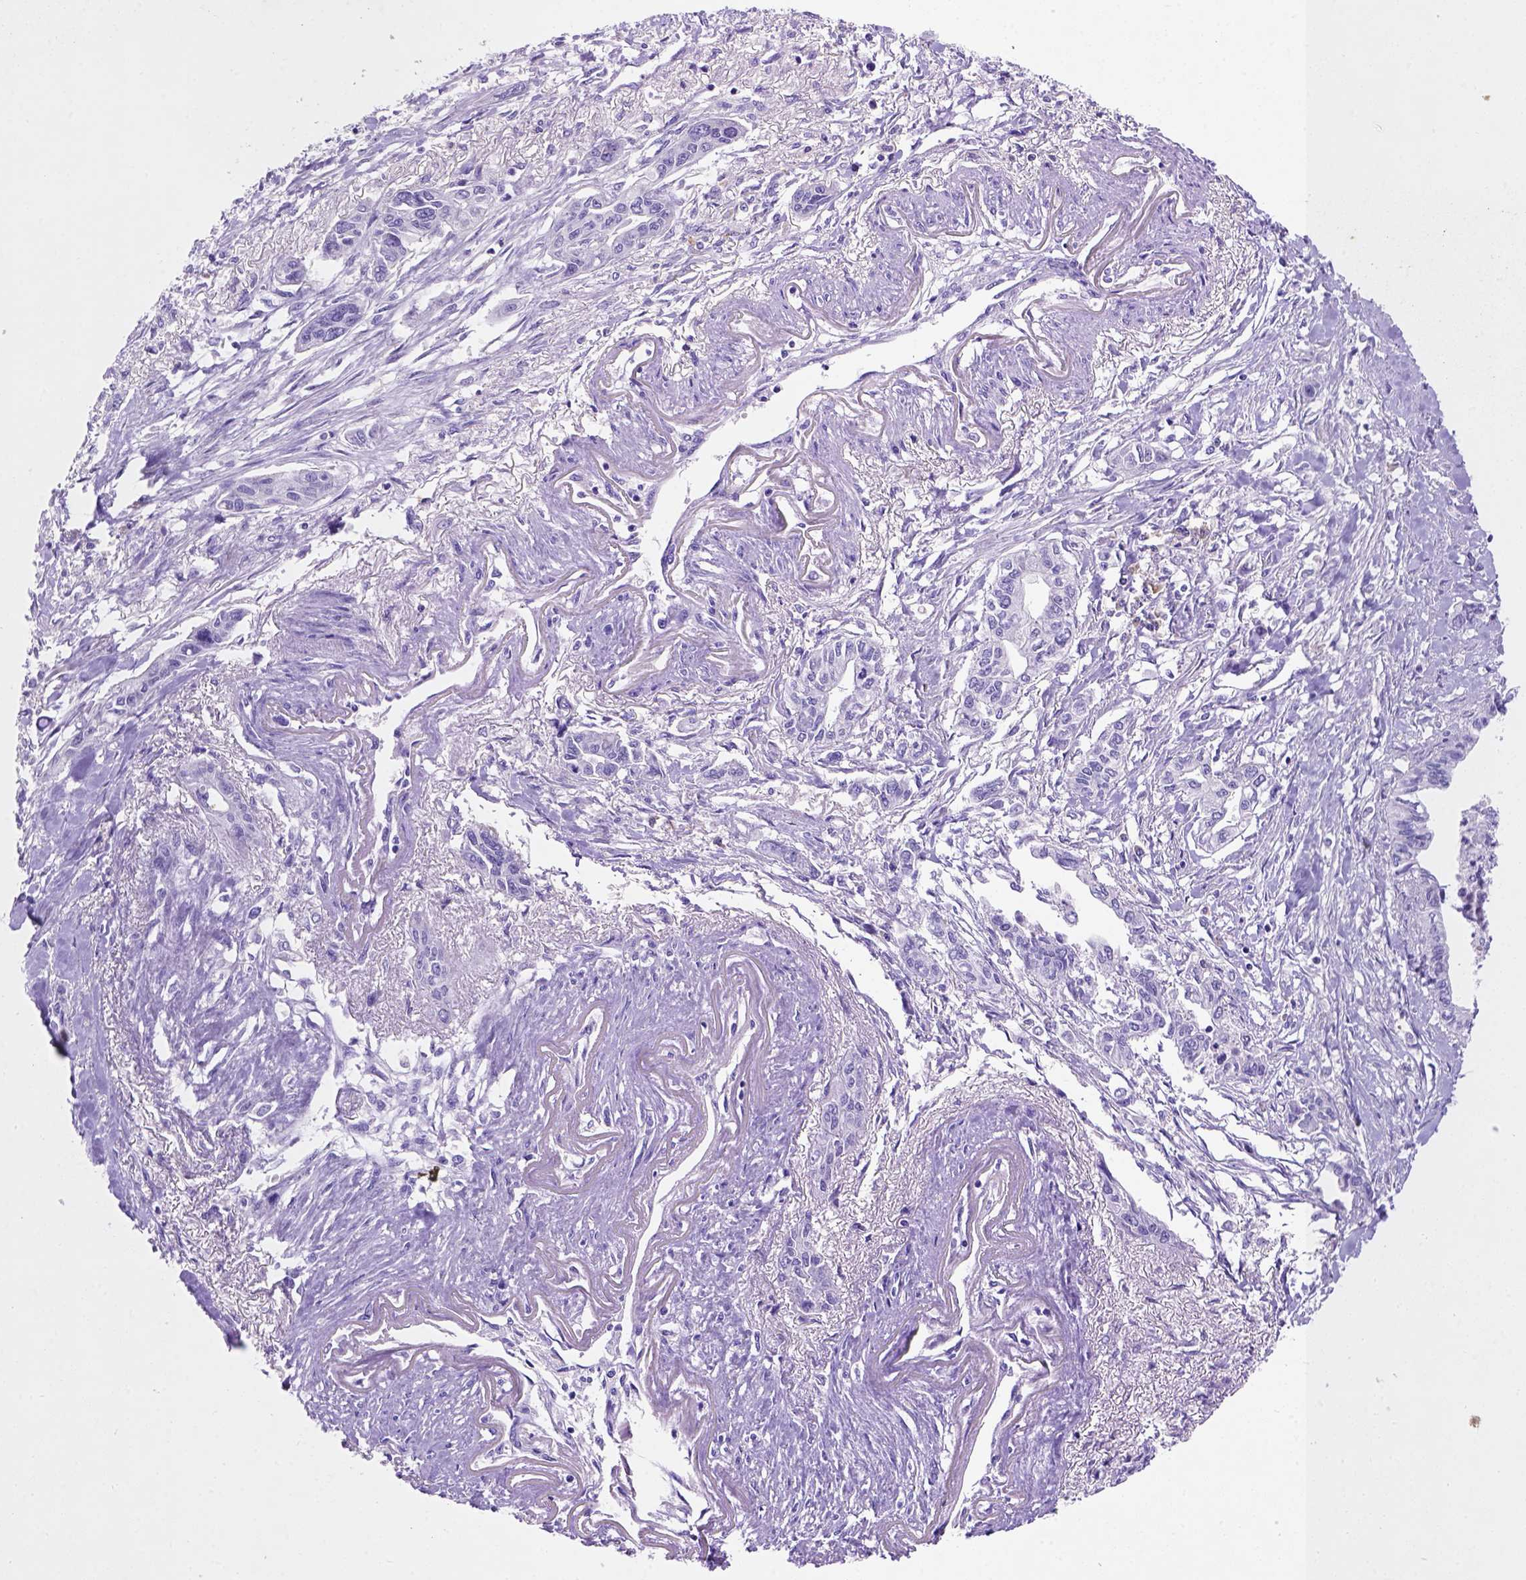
{"staining": {"intensity": "negative", "quantity": "none", "location": "none"}, "tissue": "pancreatic cancer", "cell_type": "Tumor cells", "image_type": "cancer", "snomed": [{"axis": "morphology", "description": "Adenocarcinoma, NOS"}, {"axis": "topography", "description": "Pancreas"}], "caption": "Human pancreatic cancer stained for a protein using immunohistochemistry (IHC) shows no staining in tumor cells.", "gene": "FAM81B", "patient": {"sex": "male", "age": 60}}